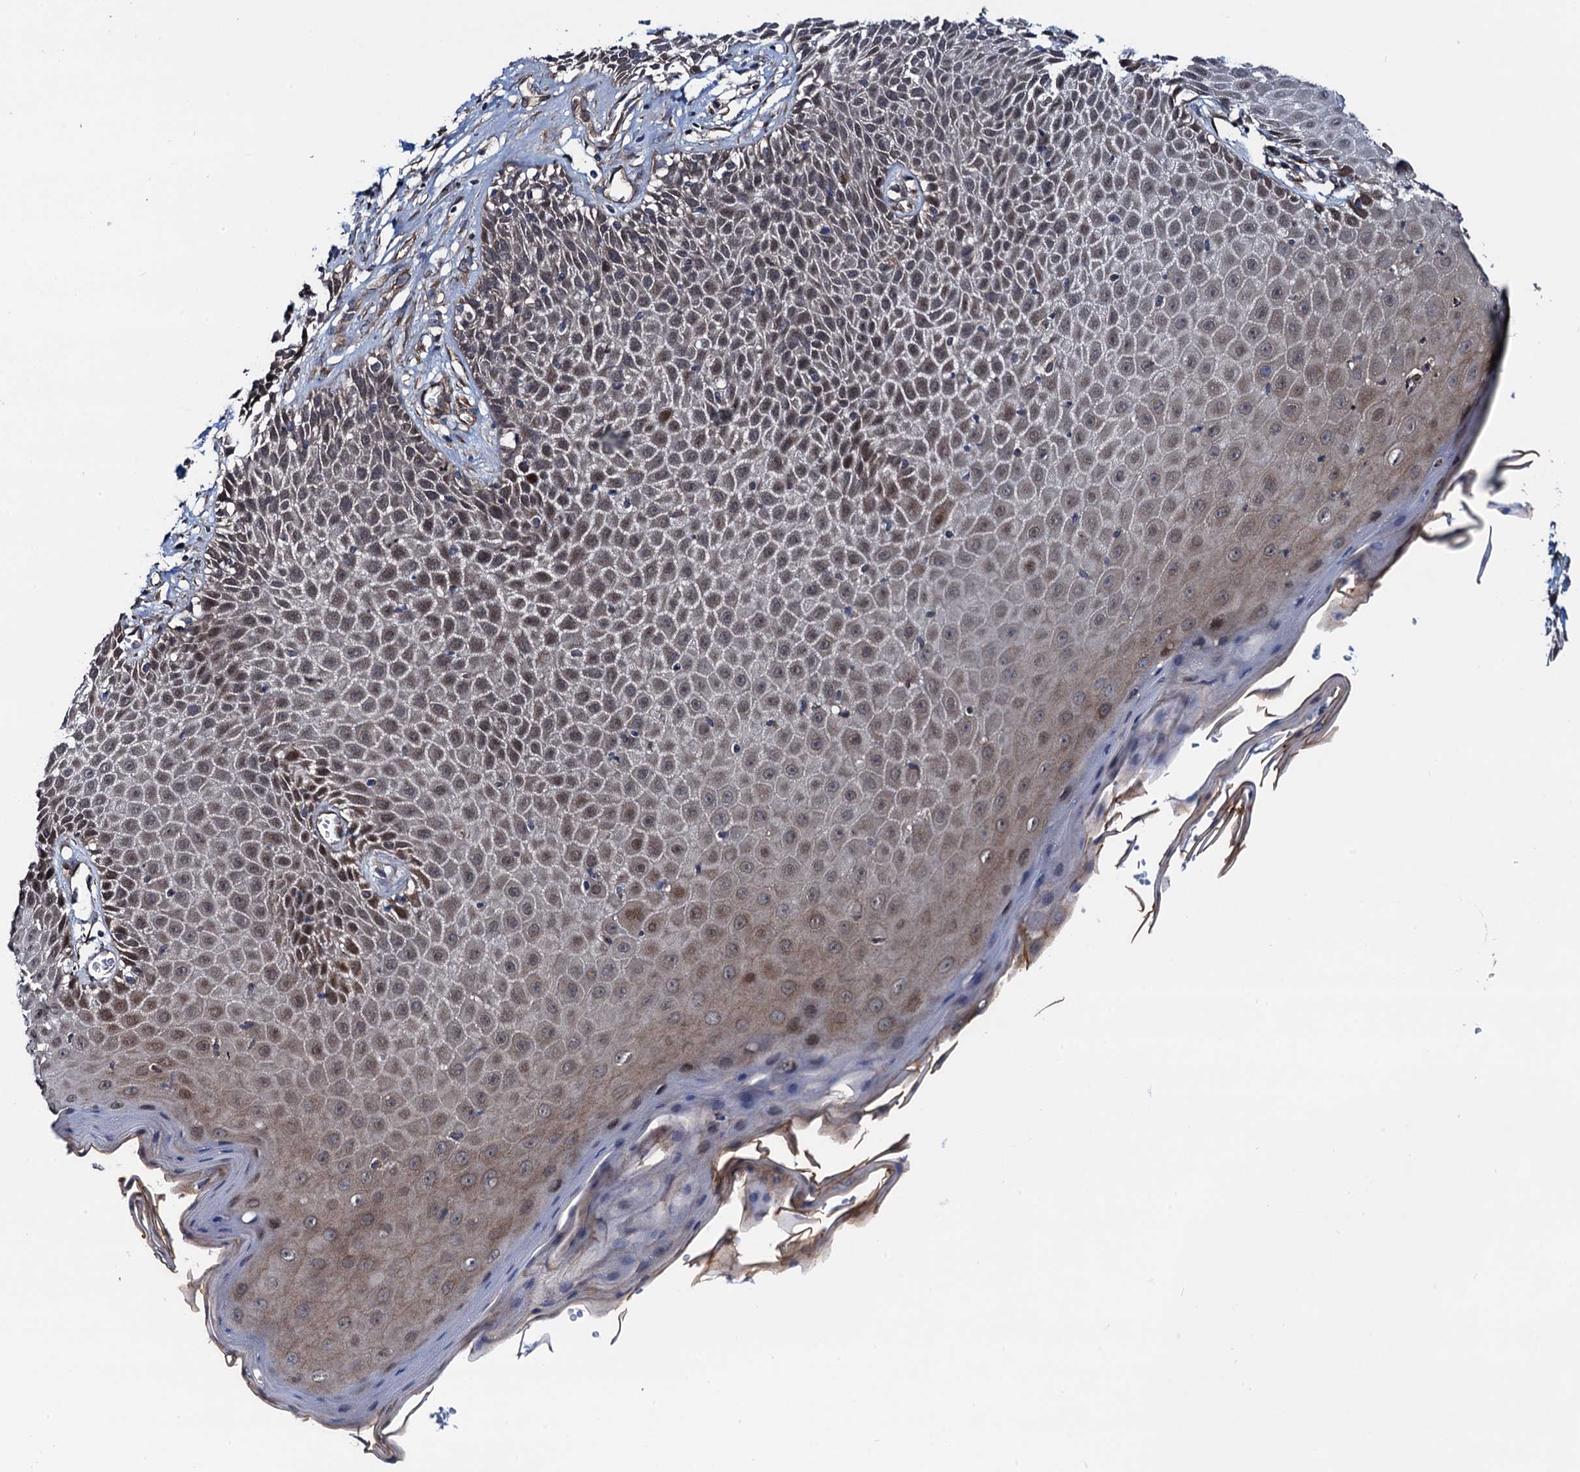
{"staining": {"intensity": "weak", "quantity": ">75%", "location": "cytoplasmic/membranous,nuclear"}, "tissue": "skin", "cell_type": "Epidermal cells", "image_type": "normal", "snomed": [{"axis": "morphology", "description": "Normal tissue, NOS"}, {"axis": "topography", "description": "Vulva"}], "caption": "The photomicrograph demonstrates immunohistochemical staining of normal skin. There is weak cytoplasmic/membranous,nuclear positivity is appreciated in approximately >75% of epidermal cells.", "gene": "RNF125", "patient": {"sex": "female", "age": 68}}